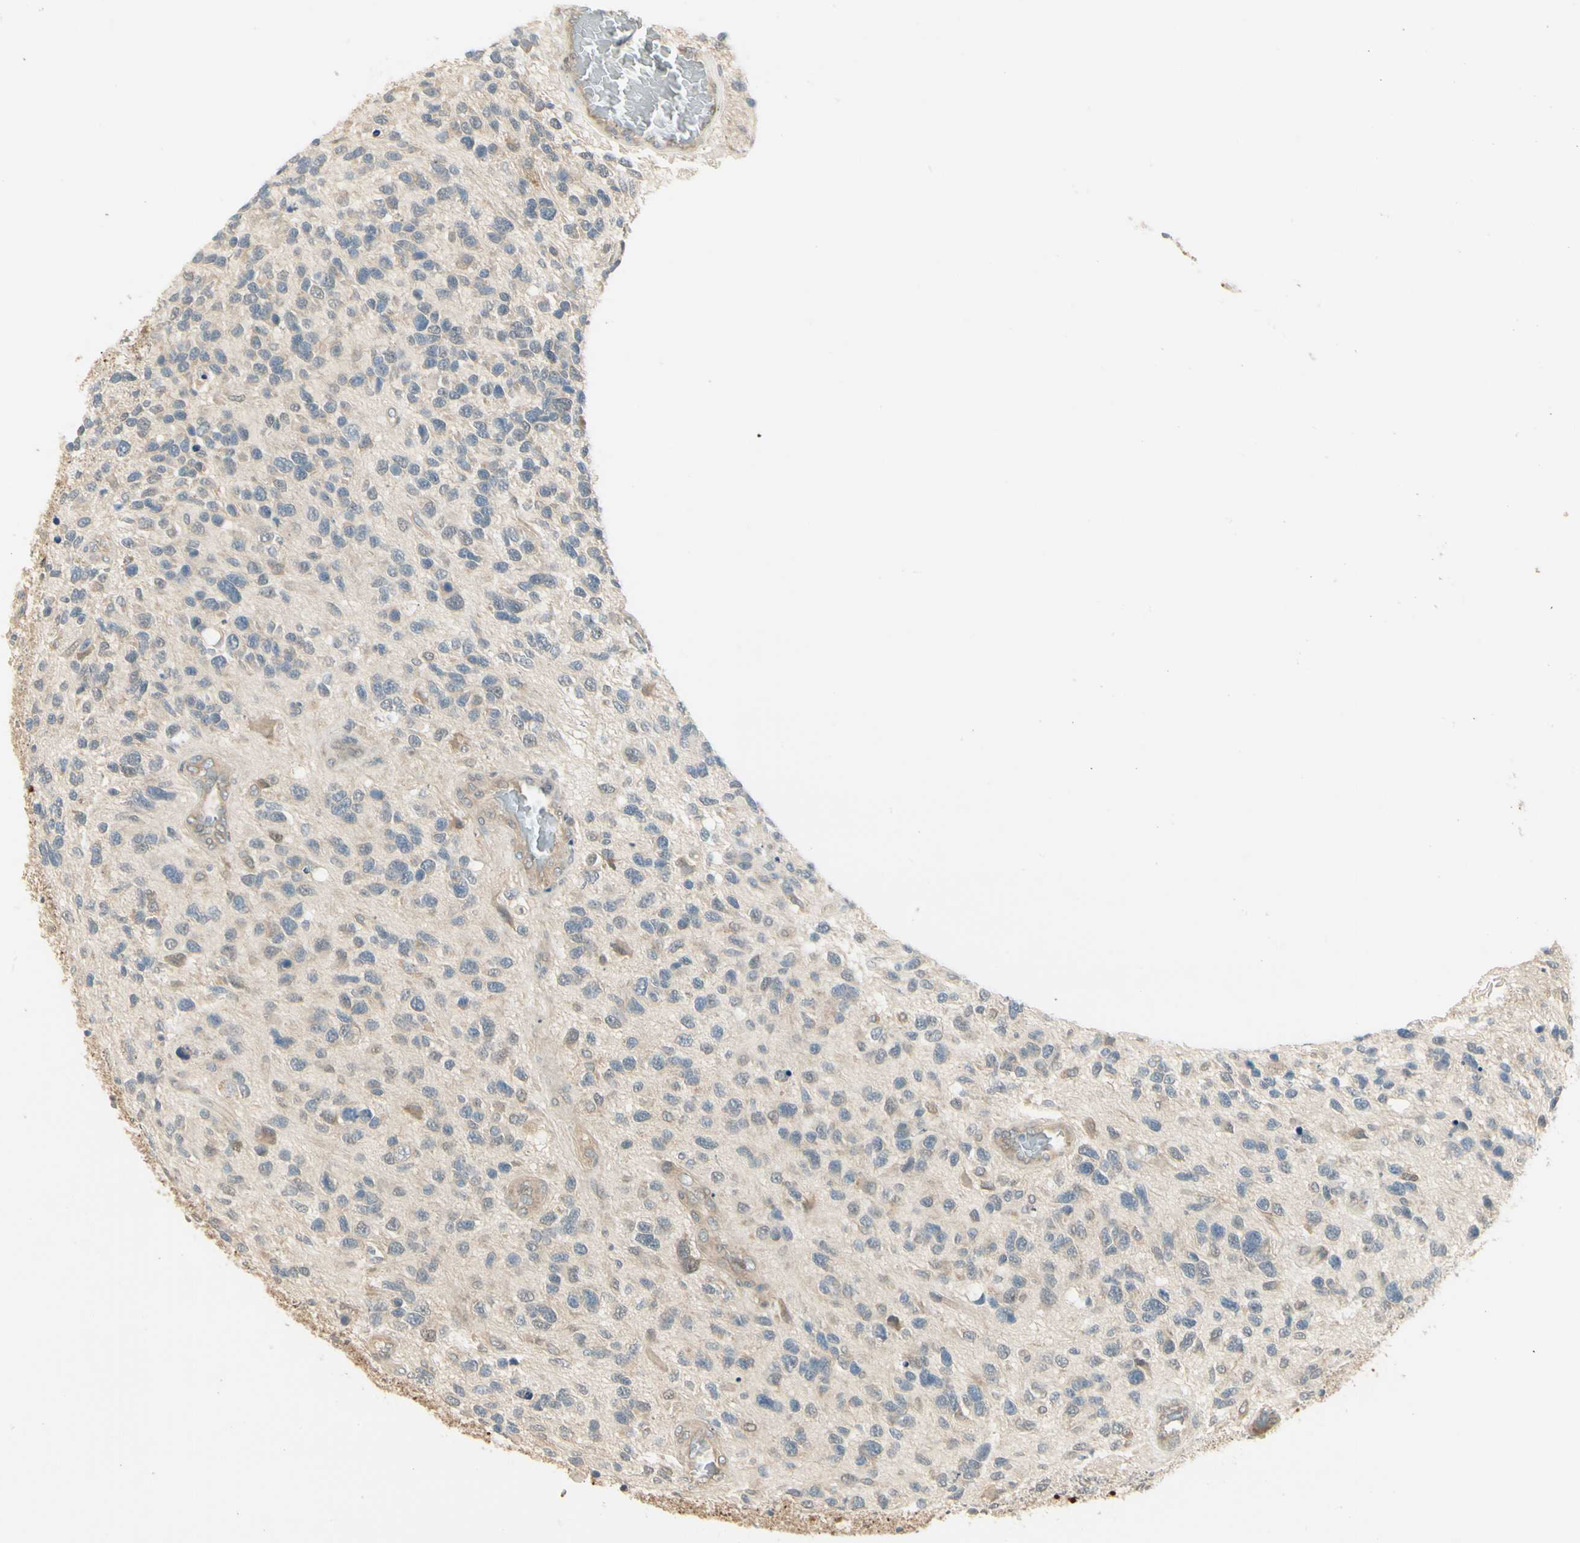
{"staining": {"intensity": "negative", "quantity": "none", "location": "none"}, "tissue": "glioma", "cell_type": "Tumor cells", "image_type": "cancer", "snomed": [{"axis": "morphology", "description": "Glioma, malignant, High grade"}, {"axis": "topography", "description": "Brain"}], "caption": "Glioma was stained to show a protein in brown. There is no significant positivity in tumor cells.", "gene": "EPHB3", "patient": {"sex": "female", "age": 58}}